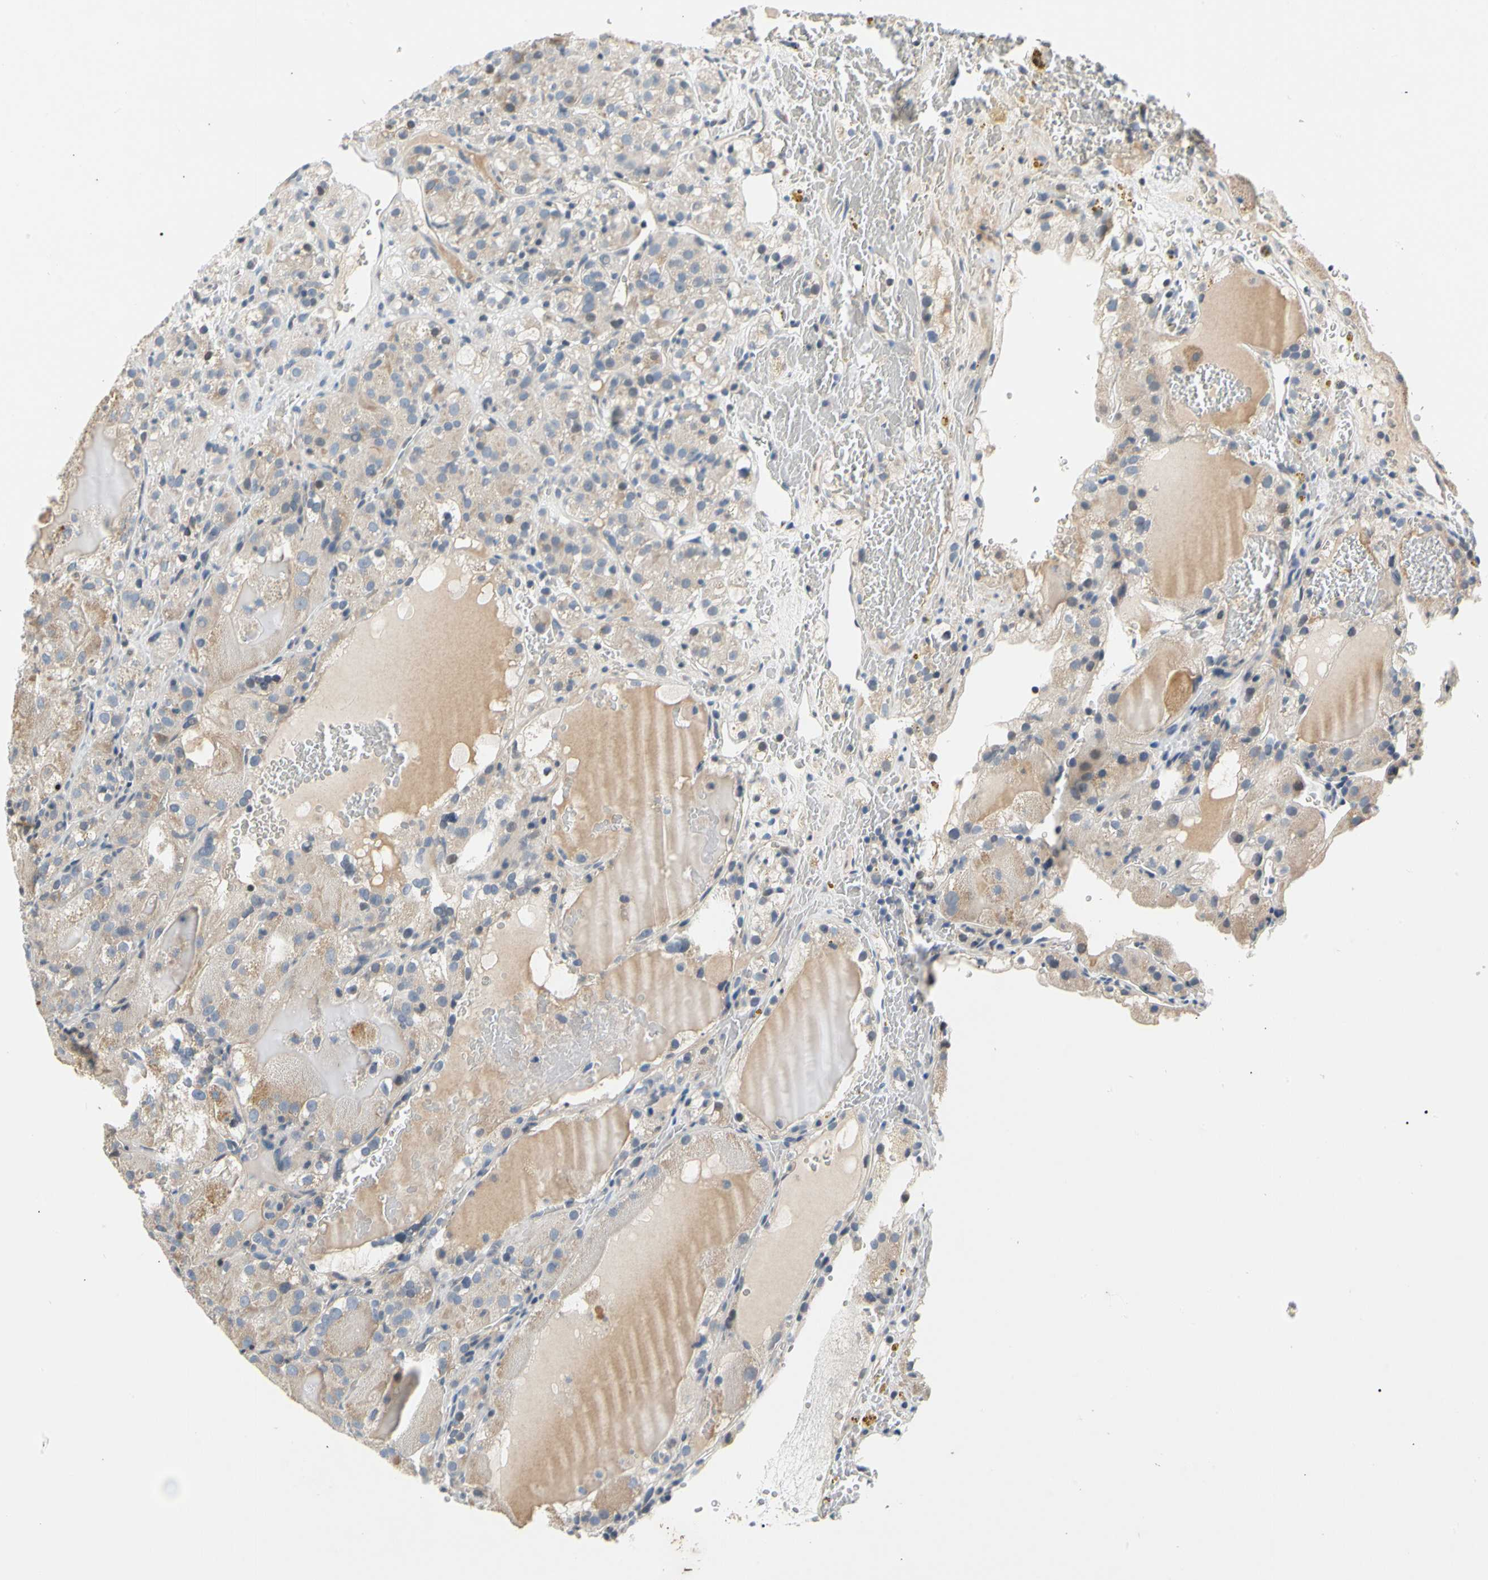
{"staining": {"intensity": "weak", "quantity": "25%-75%", "location": "cytoplasmic/membranous,nuclear"}, "tissue": "renal cancer", "cell_type": "Tumor cells", "image_type": "cancer", "snomed": [{"axis": "morphology", "description": "Normal tissue, NOS"}, {"axis": "morphology", "description": "Adenocarcinoma, NOS"}, {"axis": "topography", "description": "Kidney"}], "caption": "Weak cytoplasmic/membranous and nuclear expression for a protein is seen in about 25%-75% of tumor cells of renal cancer (adenocarcinoma) using immunohistochemistry (IHC).", "gene": "SOX30", "patient": {"sex": "male", "age": 61}}